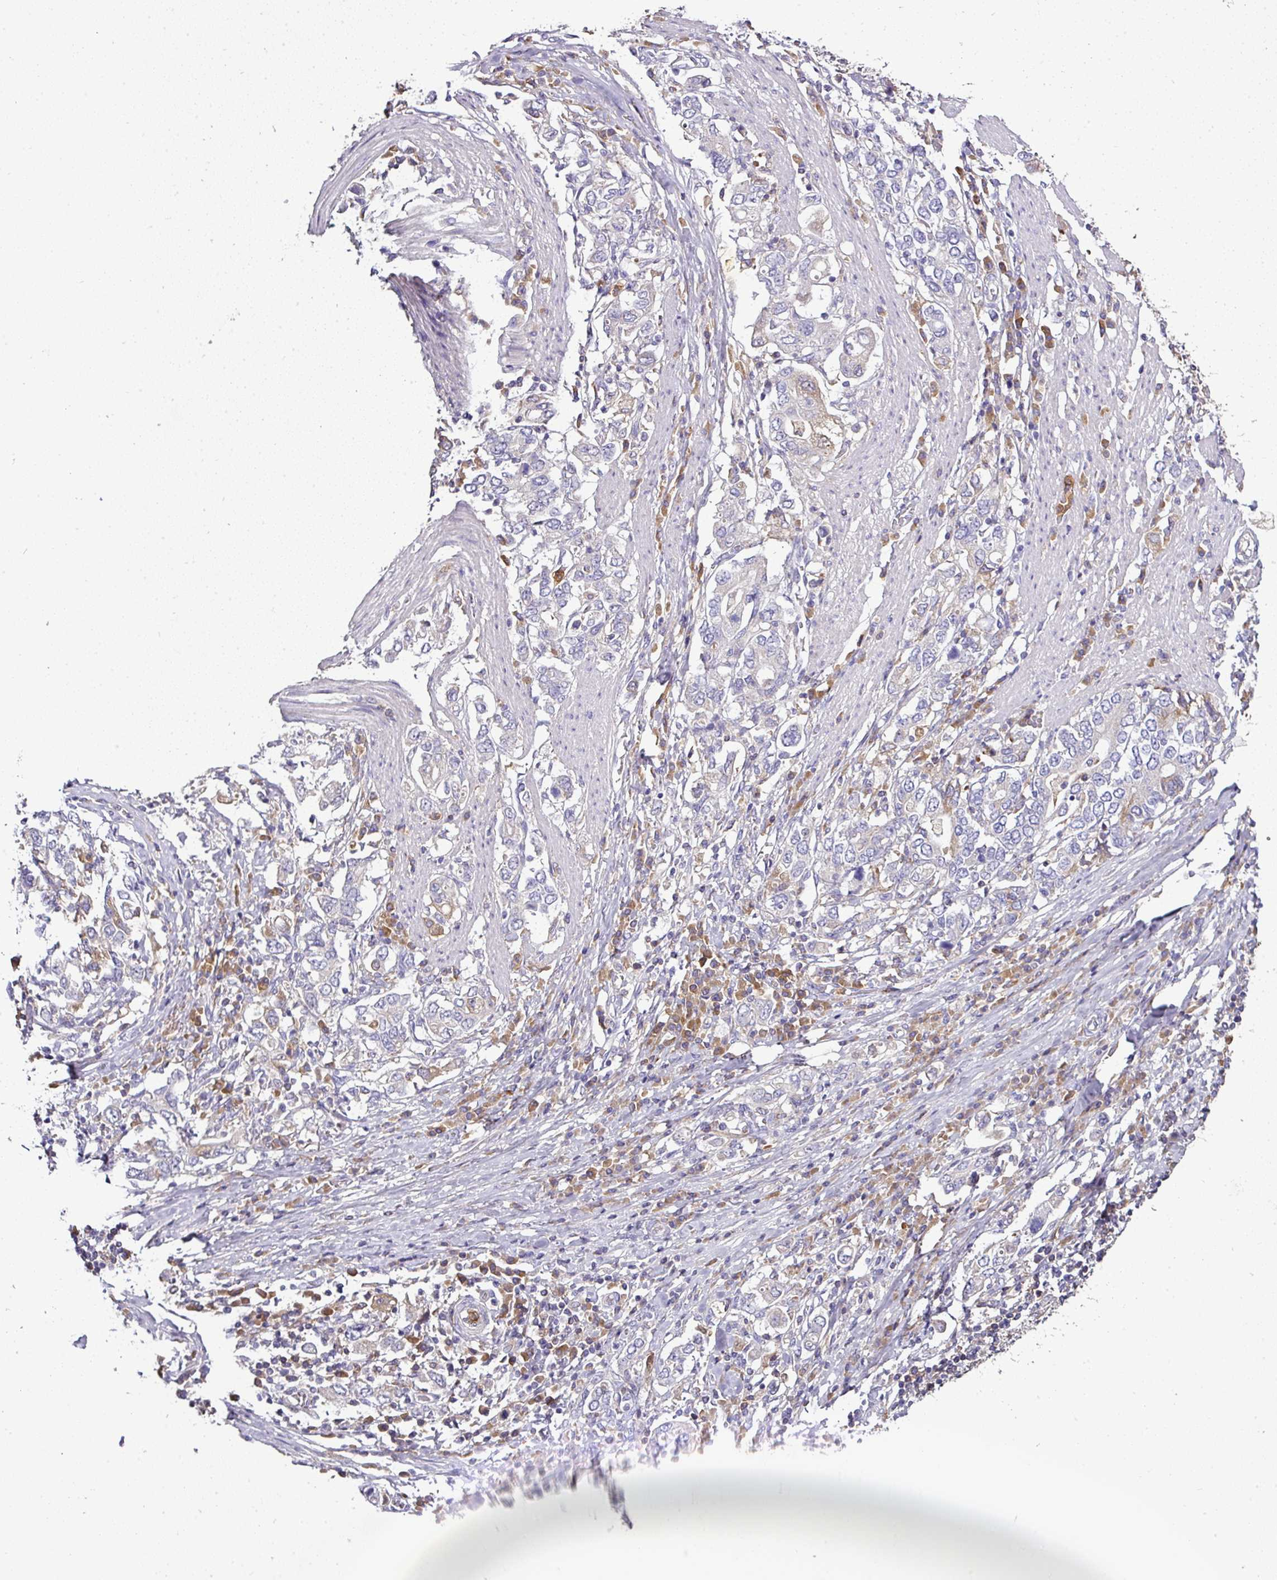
{"staining": {"intensity": "negative", "quantity": "none", "location": "none"}, "tissue": "stomach cancer", "cell_type": "Tumor cells", "image_type": "cancer", "snomed": [{"axis": "morphology", "description": "Adenocarcinoma, NOS"}, {"axis": "topography", "description": "Stomach, upper"}, {"axis": "topography", "description": "Stomach"}], "caption": "Human stomach cancer stained for a protein using immunohistochemistry (IHC) shows no positivity in tumor cells.", "gene": "CAB39L", "patient": {"sex": "male", "age": 62}}